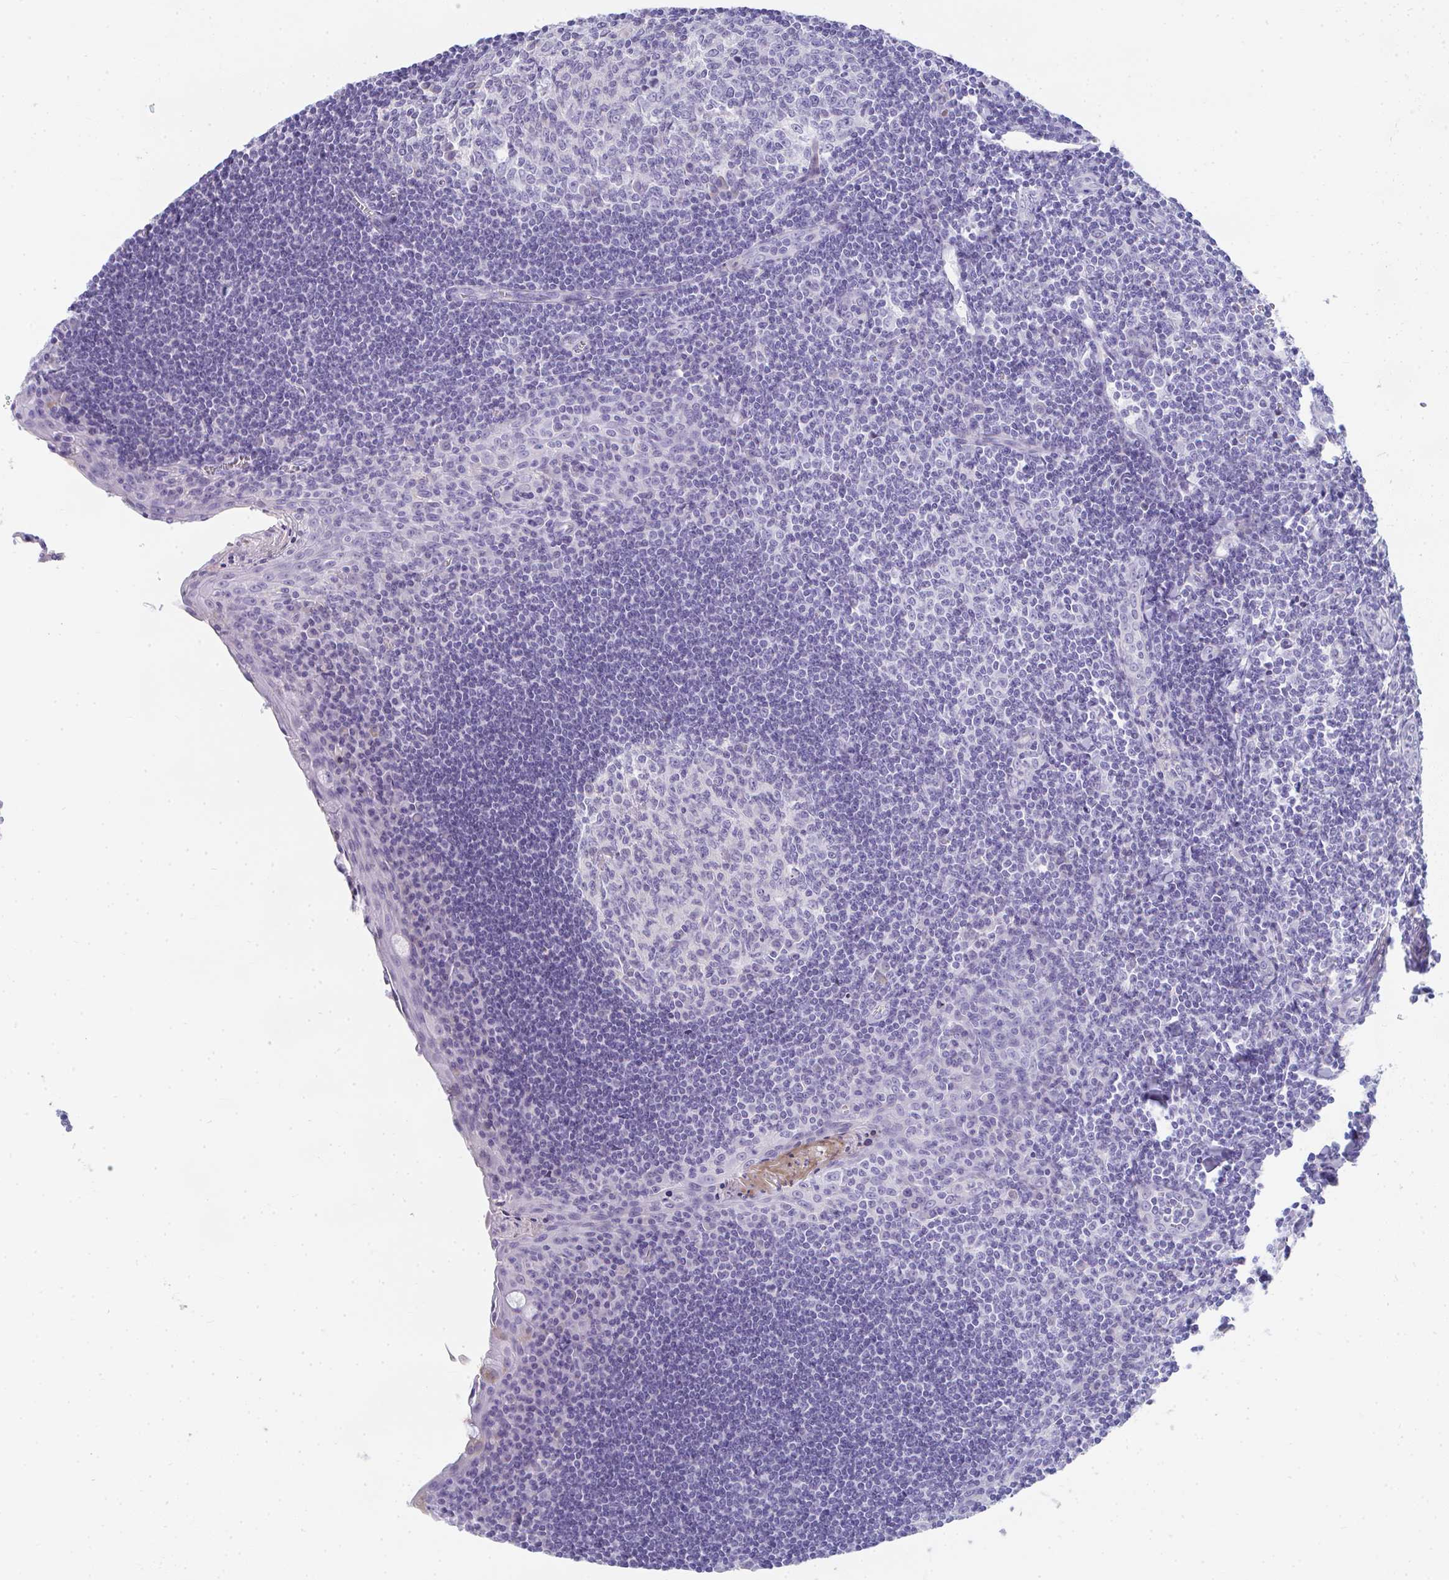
{"staining": {"intensity": "negative", "quantity": "none", "location": "none"}, "tissue": "tonsil", "cell_type": "Germinal center cells", "image_type": "normal", "snomed": [{"axis": "morphology", "description": "Normal tissue, NOS"}, {"axis": "topography", "description": "Tonsil"}], "caption": "A high-resolution image shows IHC staining of normal tonsil, which displays no significant positivity in germinal center cells.", "gene": "TTC30A", "patient": {"sex": "male", "age": 27}}